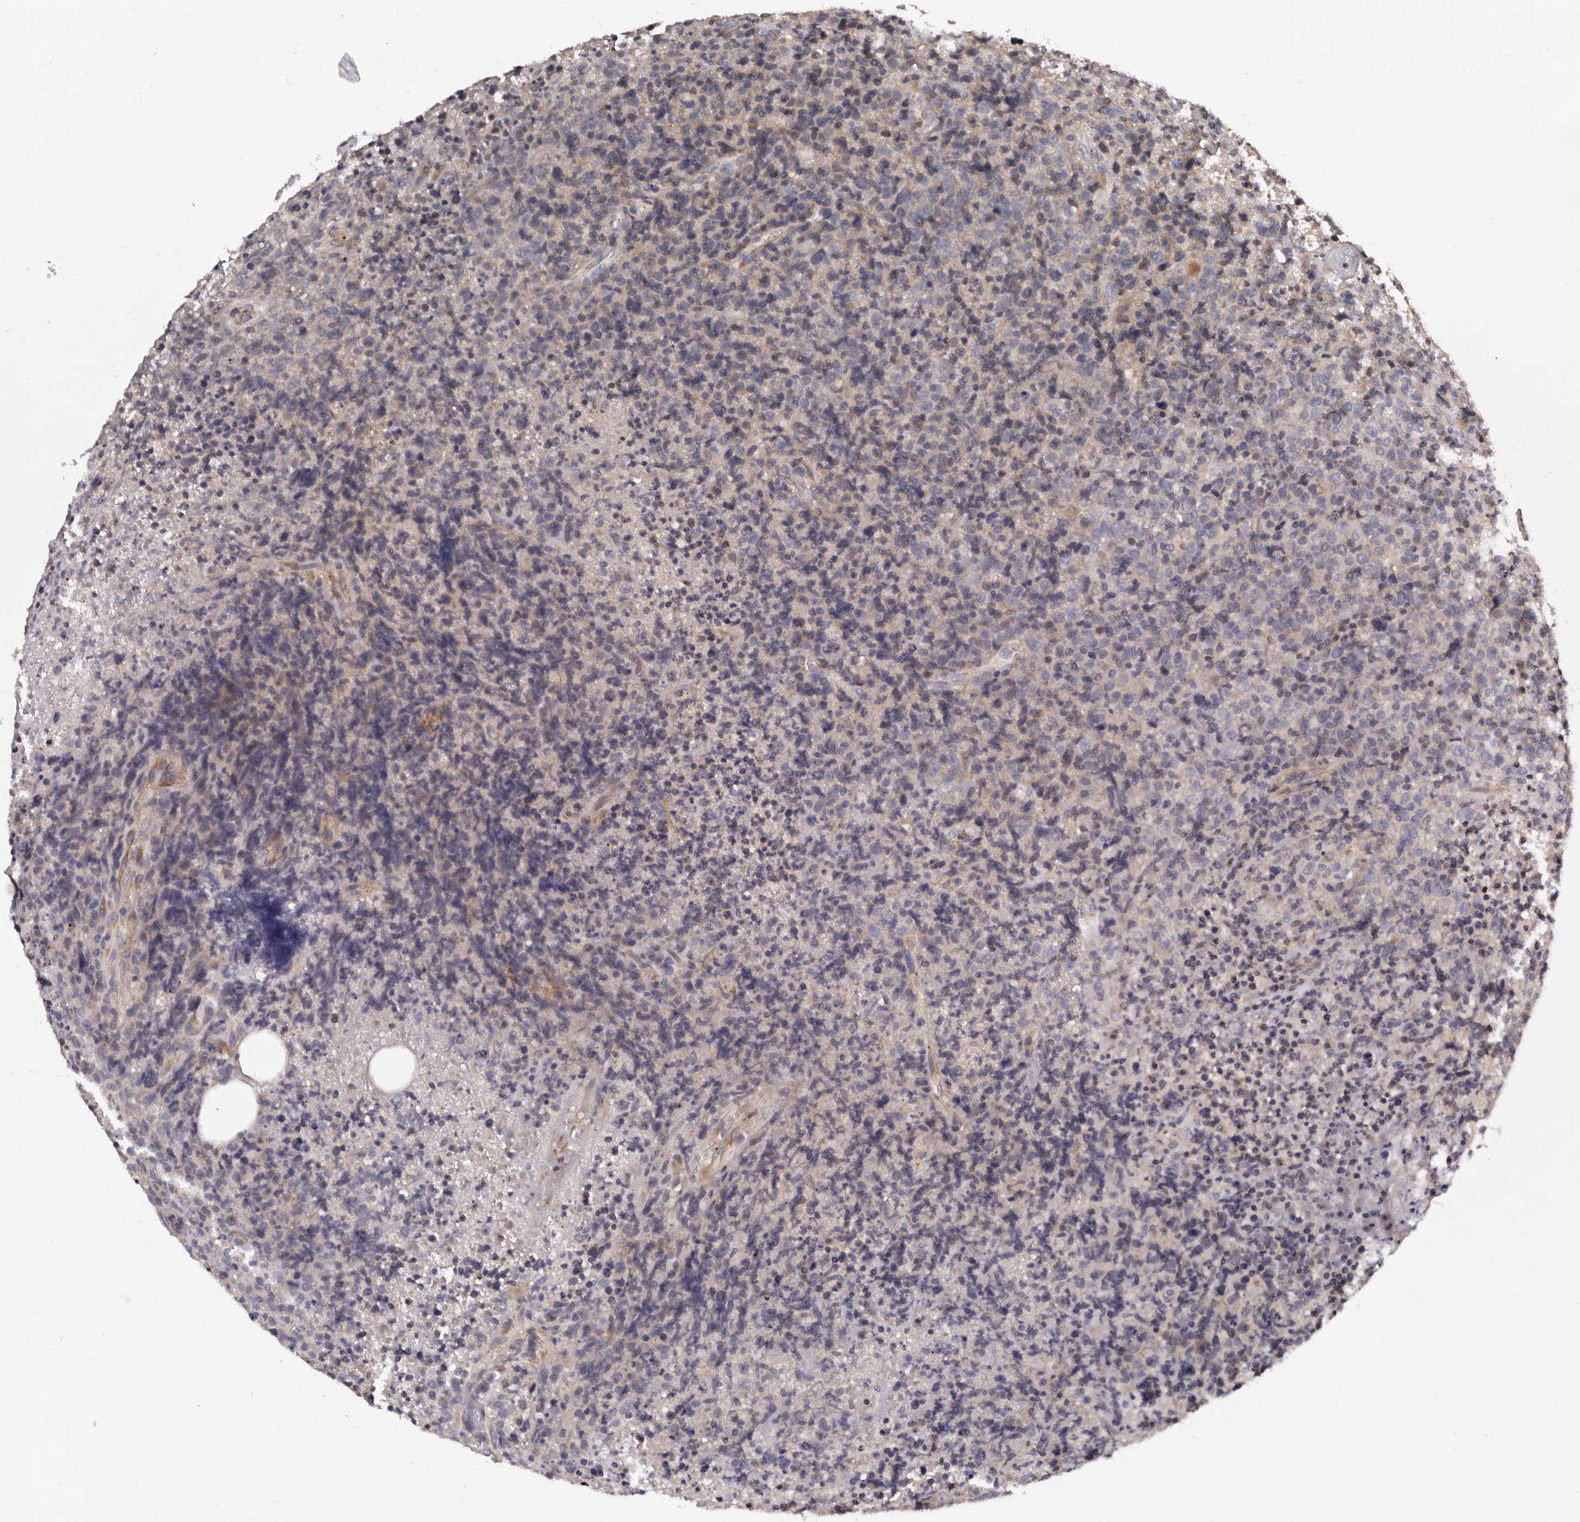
{"staining": {"intensity": "negative", "quantity": "none", "location": "none"}, "tissue": "lymphoma", "cell_type": "Tumor cells", "image_type": "cancer", "snomed": [{"axis": "morphology", "description": "Malignant lymphoma, non-Hodgkin's type, High grade"}, {"axis": "topography", "description": "Lymph node"}], "caption": "Tumor cells are negative for brown protein staining in malignant lymphoma, non-Hodgkin's type (high-grade). (Brightfield microscopy of DAB IHC at high magnification).", "gene": "ADCK5", "patient": {"sex": "male", "age": 13}}